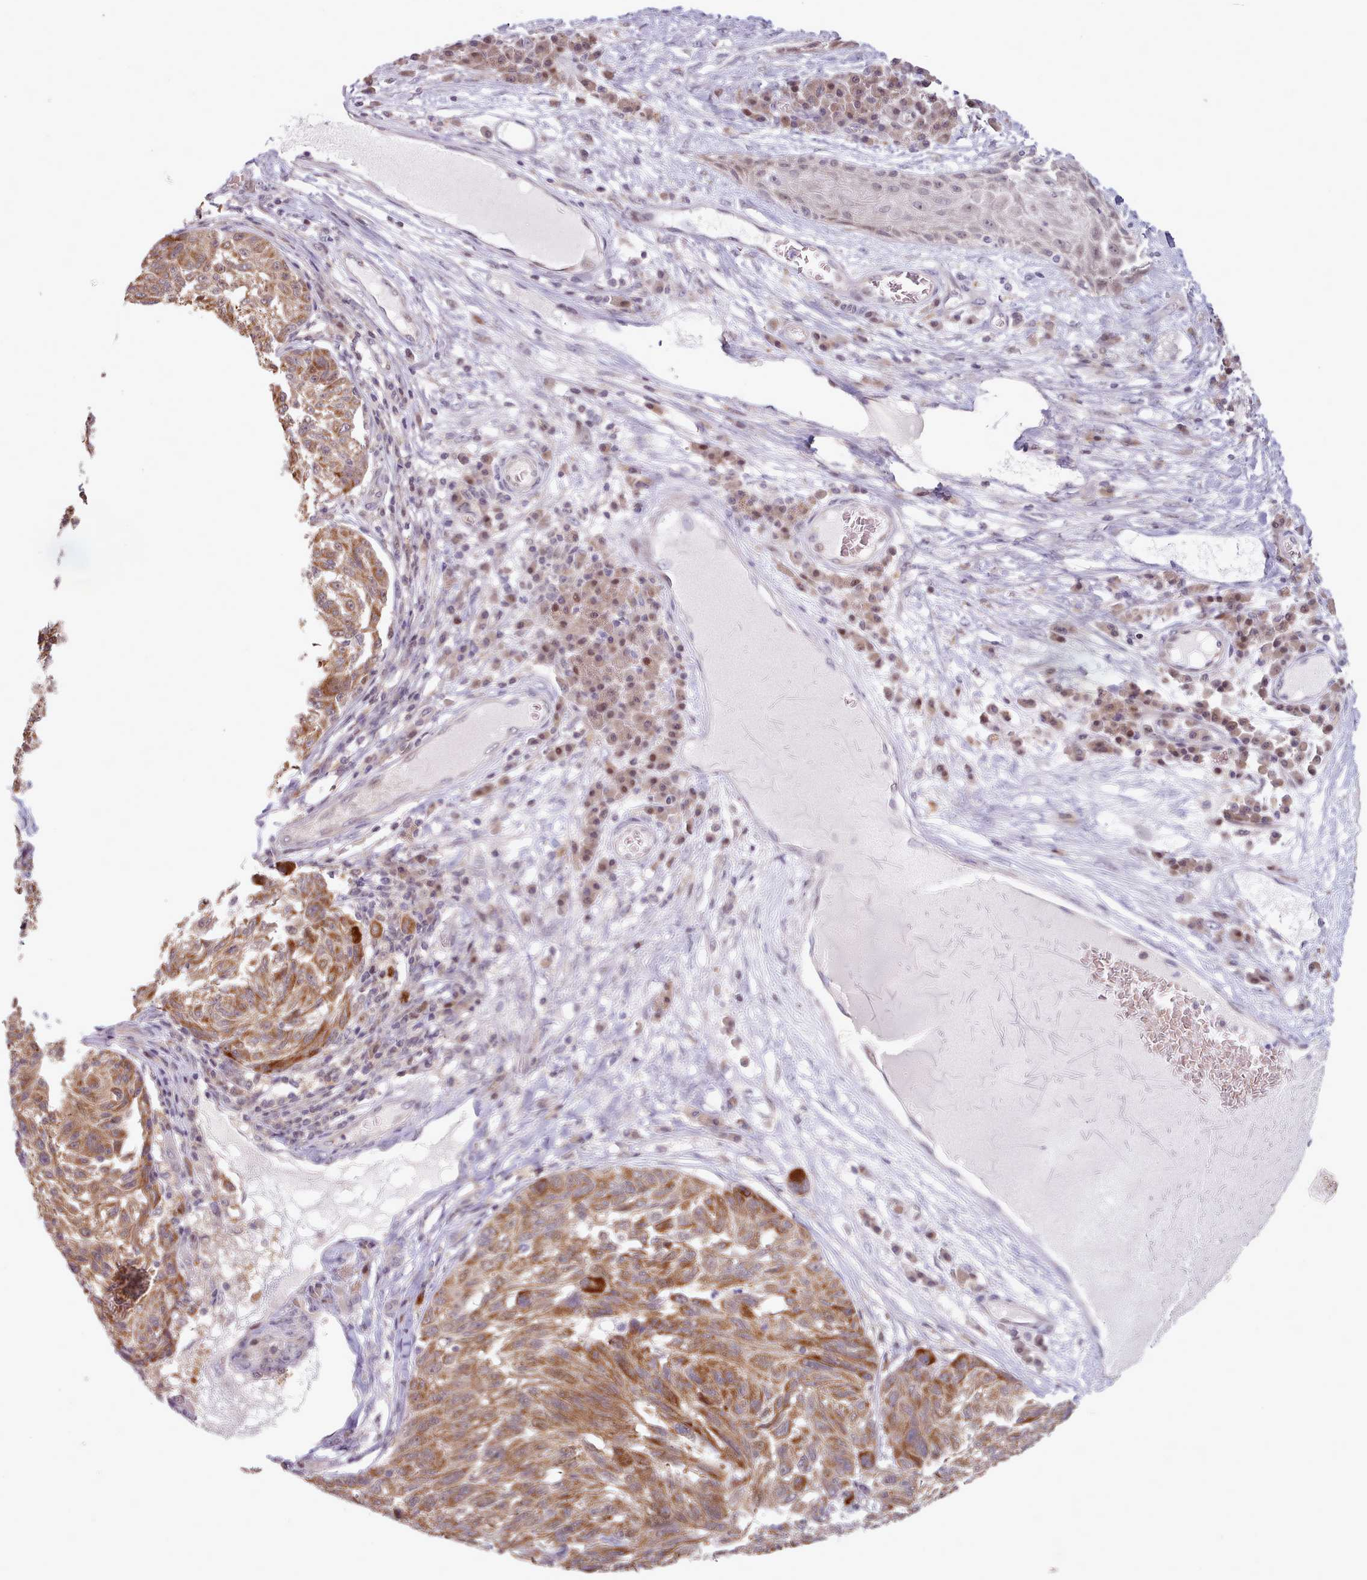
{"staining": {"intensity": "moderate", "quantity": ">75%", "location": "cytoplasmic/membranous"}, "tissue": "melanoma", "cell_type": "Tumor cells", "image_type": "cancer", "snomed": [{"axis": "morphology", "description": "Malignant melanoma, NOS"}, {"axis": "topography", "description": "Skin"}], "caption": "The histopathology image demonstrates immunohistochemical staining of malignant melanoma. There is moderate cytoplasmic/membranous expression is present in about >75% of tumor cells.", "gene": "CLNS1A", "patient": {"sex": "male", "age": 53}}